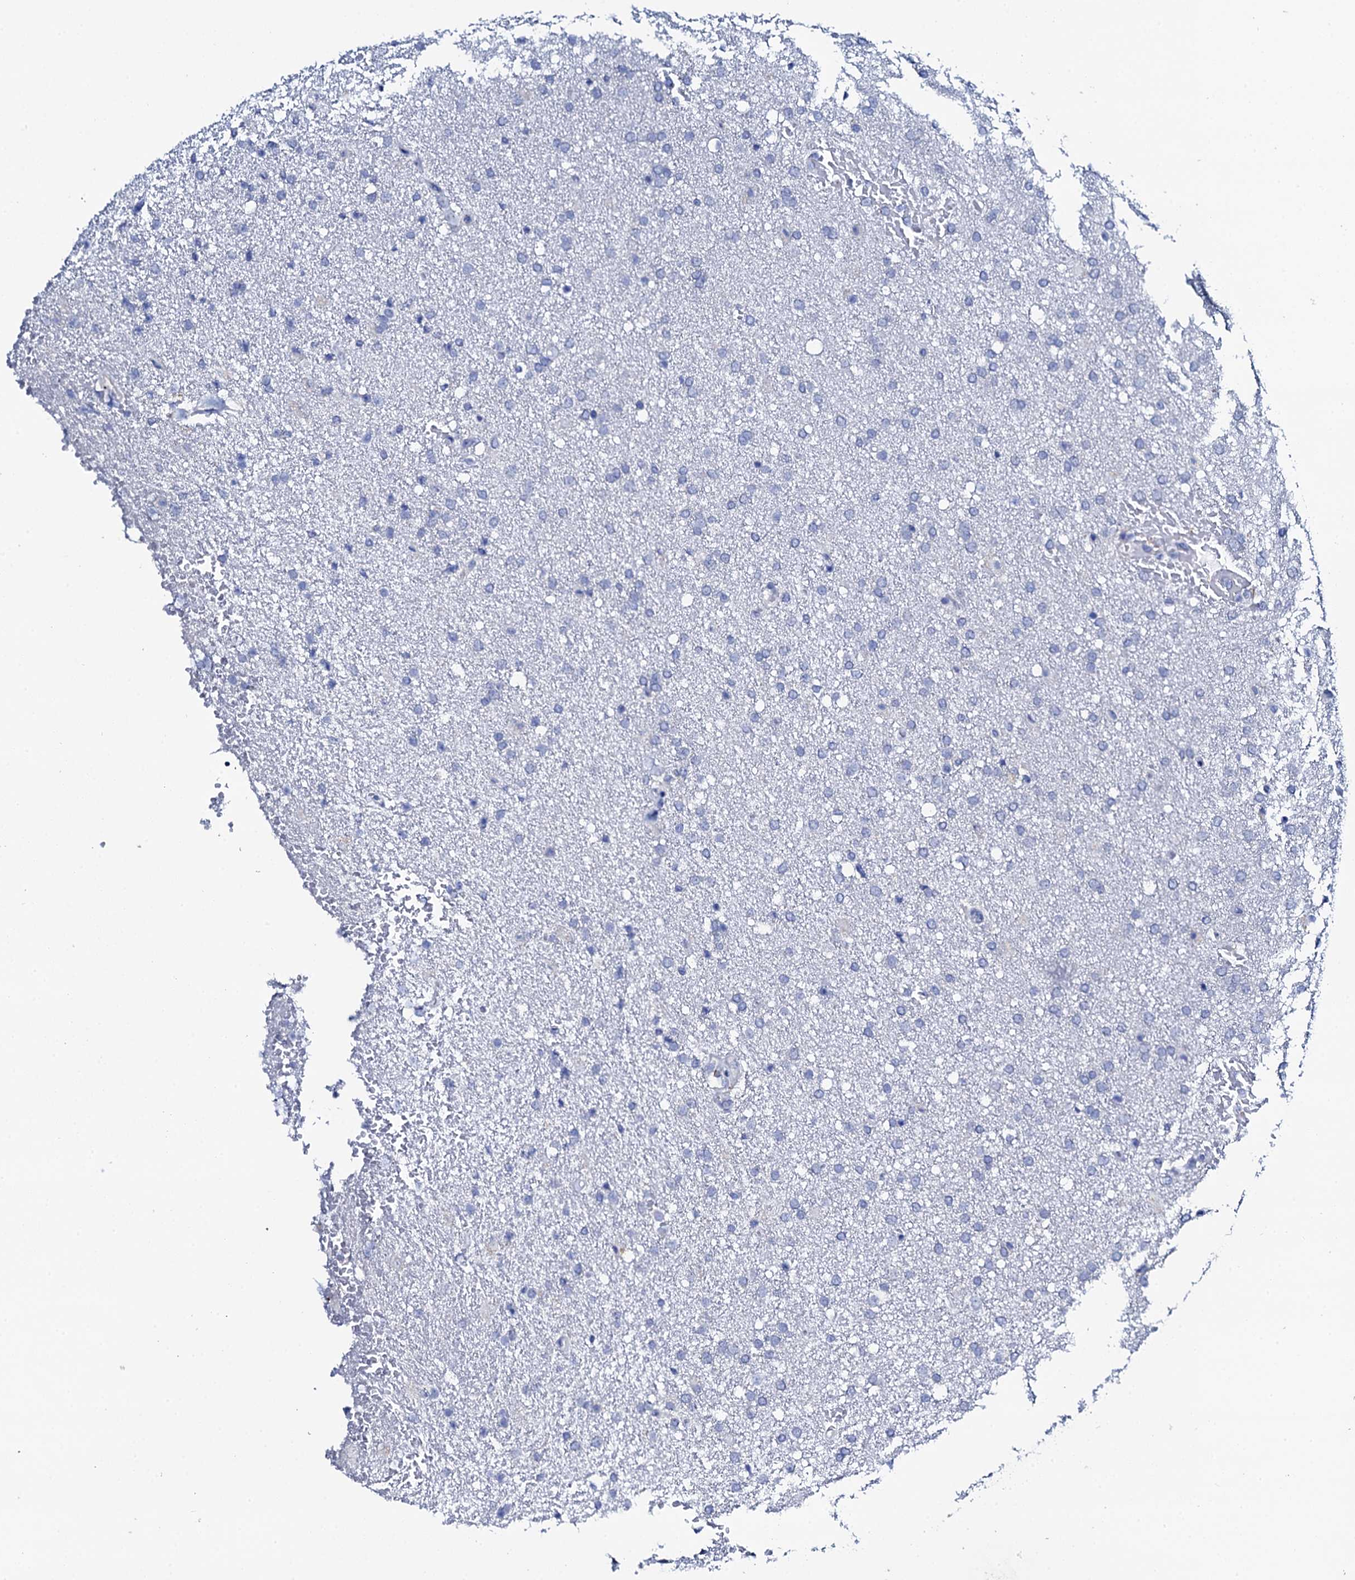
{"staining": {"intensity": "negative", "quantity": "none", "location": "none"}, "tissue": "glioma", "cell_type": "Tumor cells", "image_type": "cancer", "snomed": [{"axis": "morphology", "description": "Glioma, malignant, High grade"}, {"axis": "topography", "description": "Brain"}], "caption": "High magnification brightfield microscopy of glioma stained with DAB (3,3'-diaminobenzidine) (brown) and counterstained with hematoxylin (blue): tumor cells show no significant staining.", "gene": "NUDT13", "patient": {"sex": "male", "age": 72}}